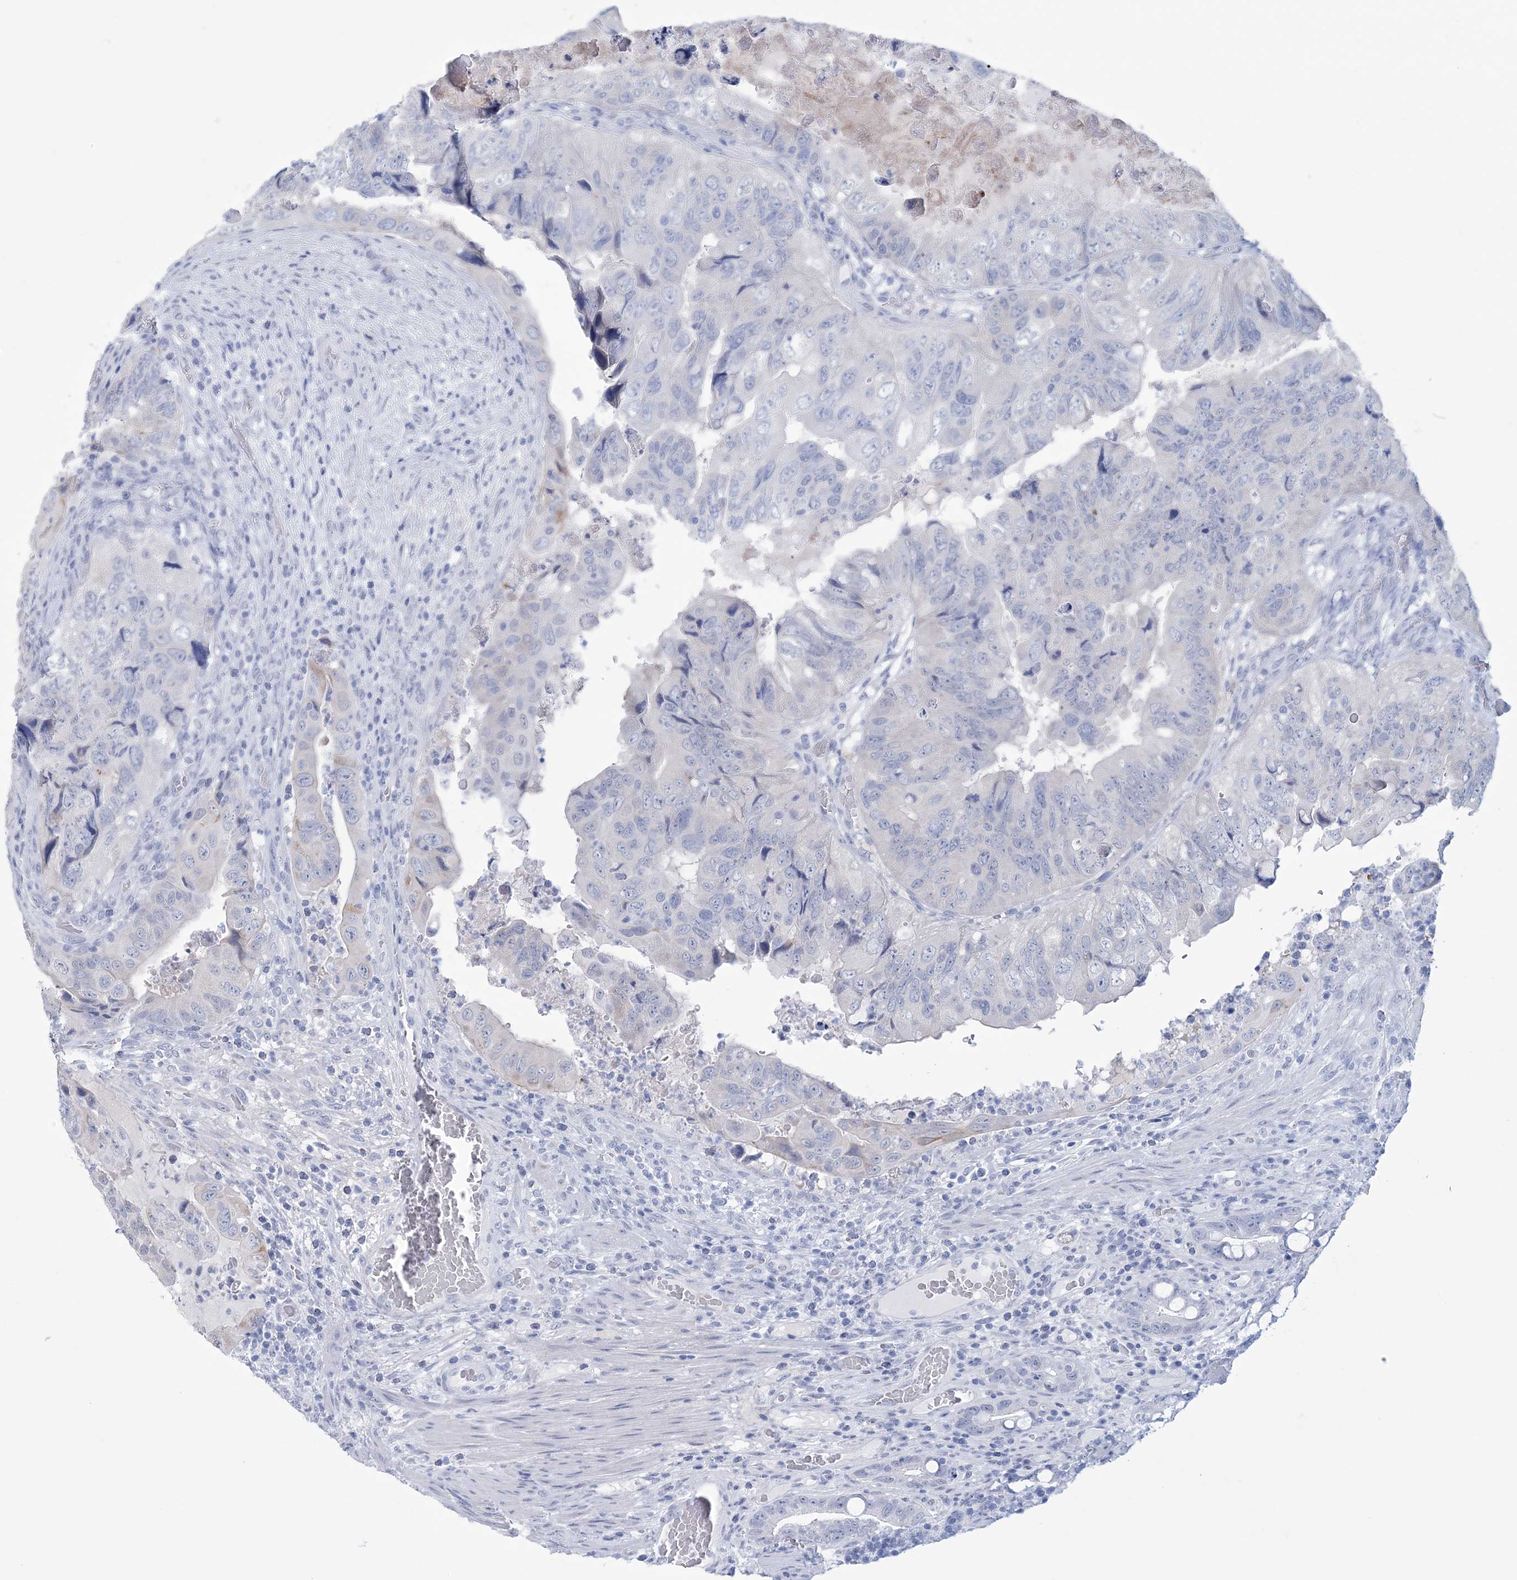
{"staining": {"intensity": "negative", "quantity": "none", "location": "none"}, "tissue": "colorectal cancer", "cell_type": "Tumor cells", "image_type": "cancer", "snomed": [{"axis": "morphology", "description": "Adenocarcinoma, NOS"}, {"axis": "topography", "description": "Rectum"}], "caption": "Tumor cells show no significant staining in colorectal adenocarcinoma.", "gene": "DPCD", "patient": {"sex": "male", "age": 63}}